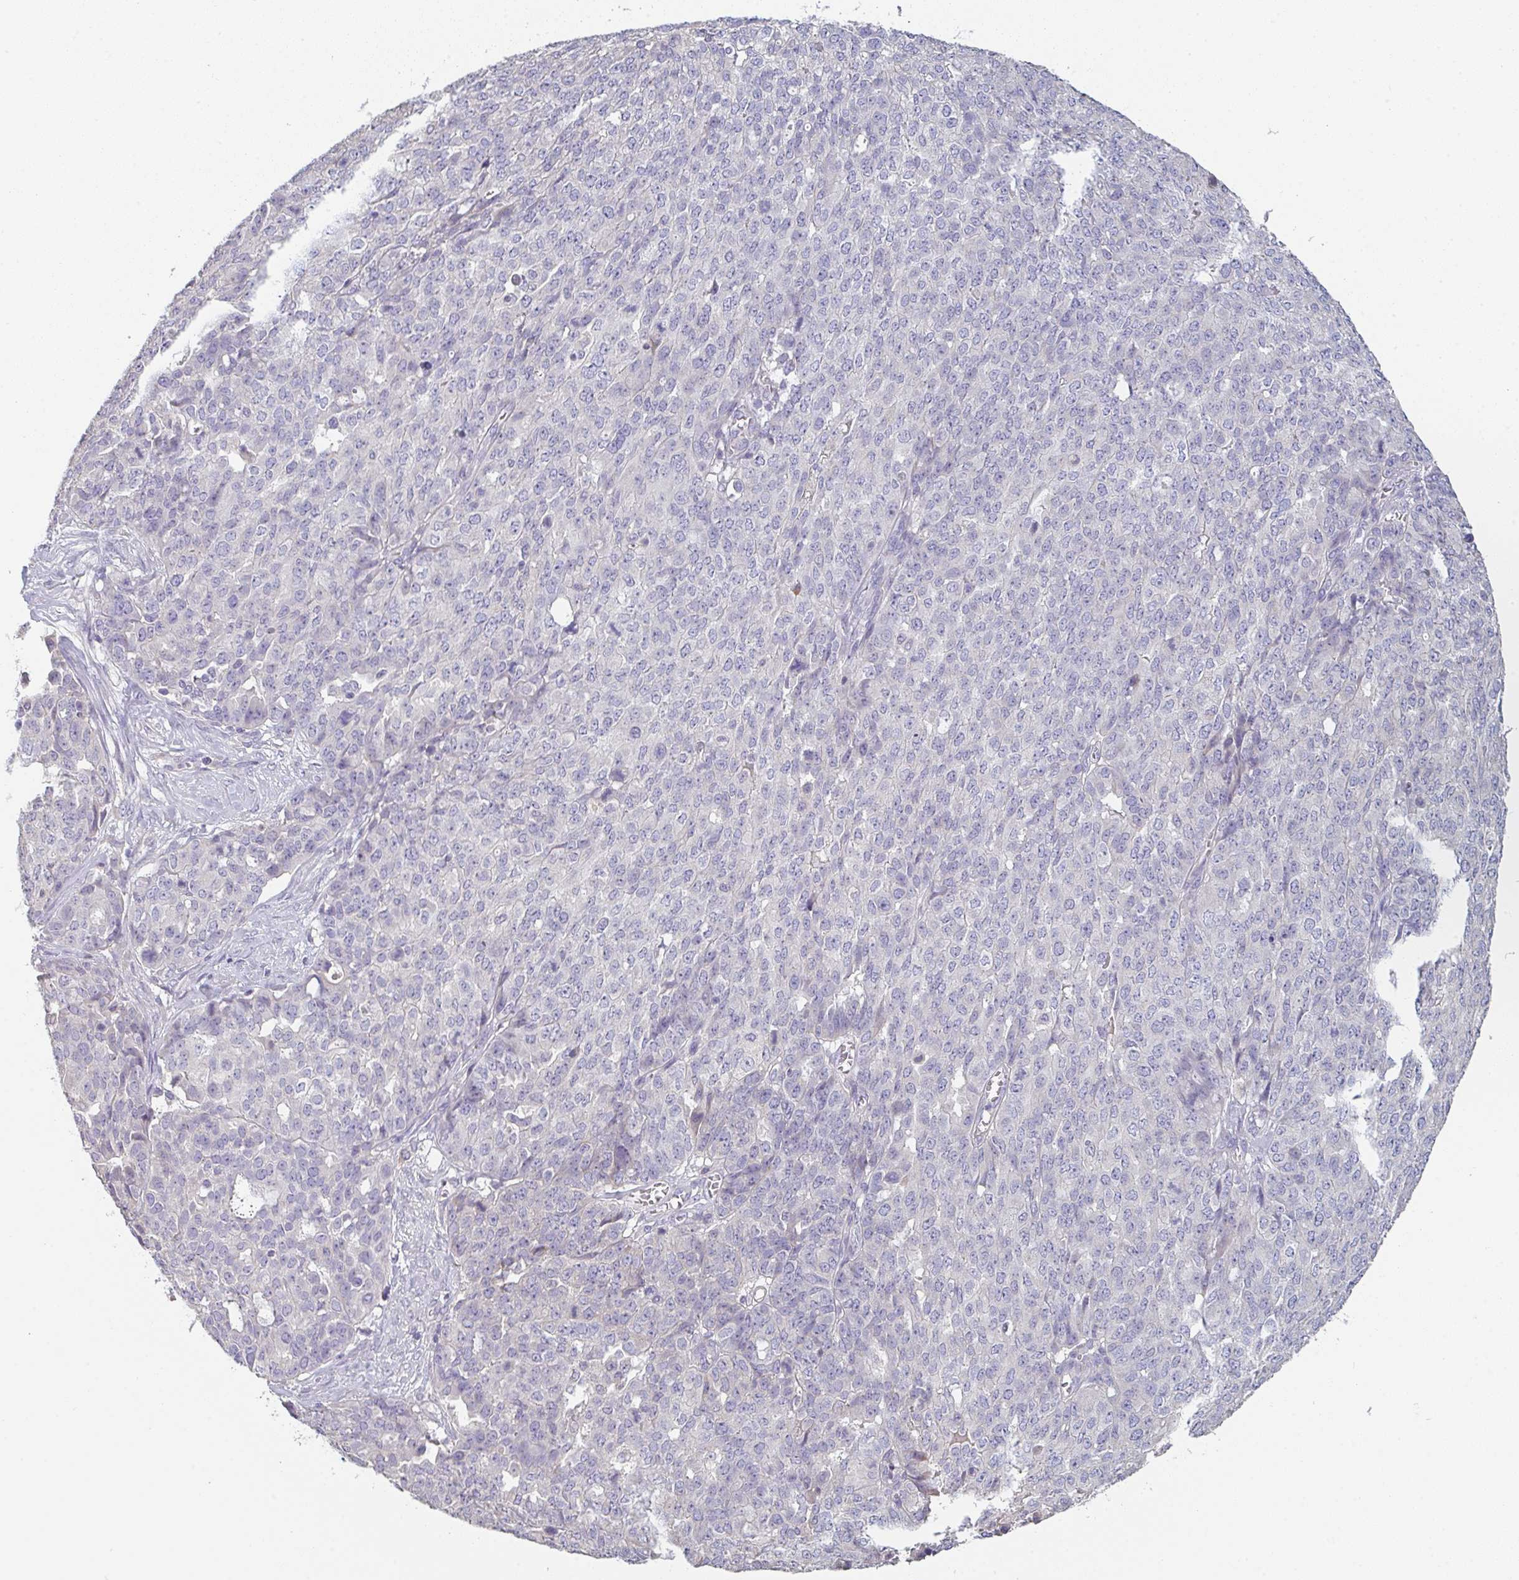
{"staining": {"intensity": "negative", "quantity": "none", "location": "none"}, "tissue": "ovarian cancer", "cell_type": "Tumor cells", "image_type": "cancer", "snomed": [{"axis": "morphology", "description": "Cystadenocarcinoma, serous, NOS"}, {"axis": "topography", "description": "Soft tissue"}, {"axis": "topography", "description": "Ovary"}], "caption": "Tumor cells are negative for protein expression in human ovarian cancer (serous cystadenocarcinoma). (IHC, brightfield microscopy, high magnification).", "gene": "ZNF215", "patient": {"sex": "female", "age": 57}}